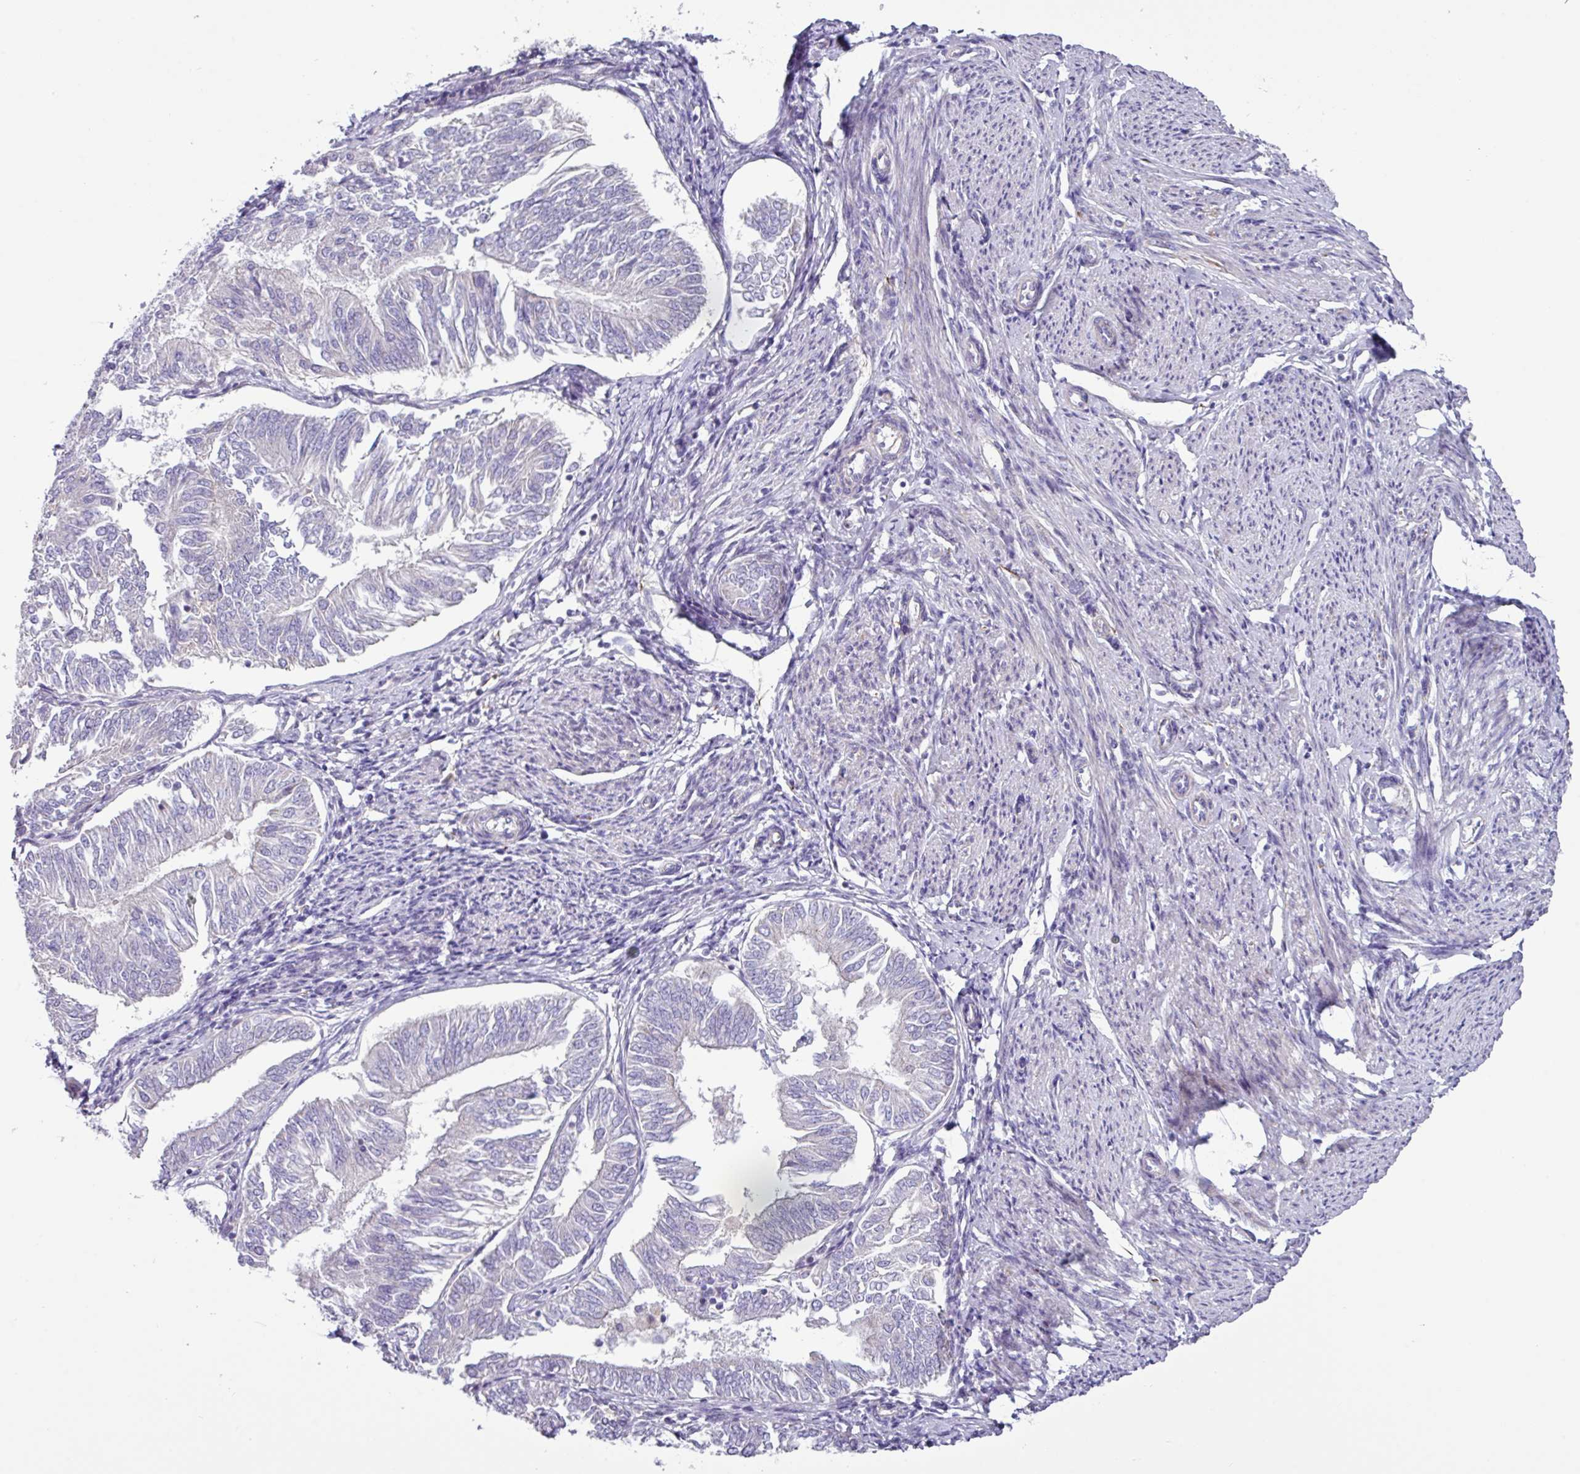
{"staining": {"intensity": "negative", "quantity": "none", "location": "none"}, "tissue": "endometrial cancer", "cell_type": "Tumor cells", "image_type": "cancer", "snomed": [{"axis": "morphology", "description": "Adenocarcinoma, NOS"}, {"axis": "topography", "description": "Endometrium"}], "caption": "The micrograph demonstrates no significant expression in tumor cells of endometrial cancer (adenocarcinoma). (DAB (3,3'-diaminobenzidine) IHC visualized using brightfield microscopy, high magnification).", "gene": "RGS16", "patient": {"sex": "female", "age": 58}}